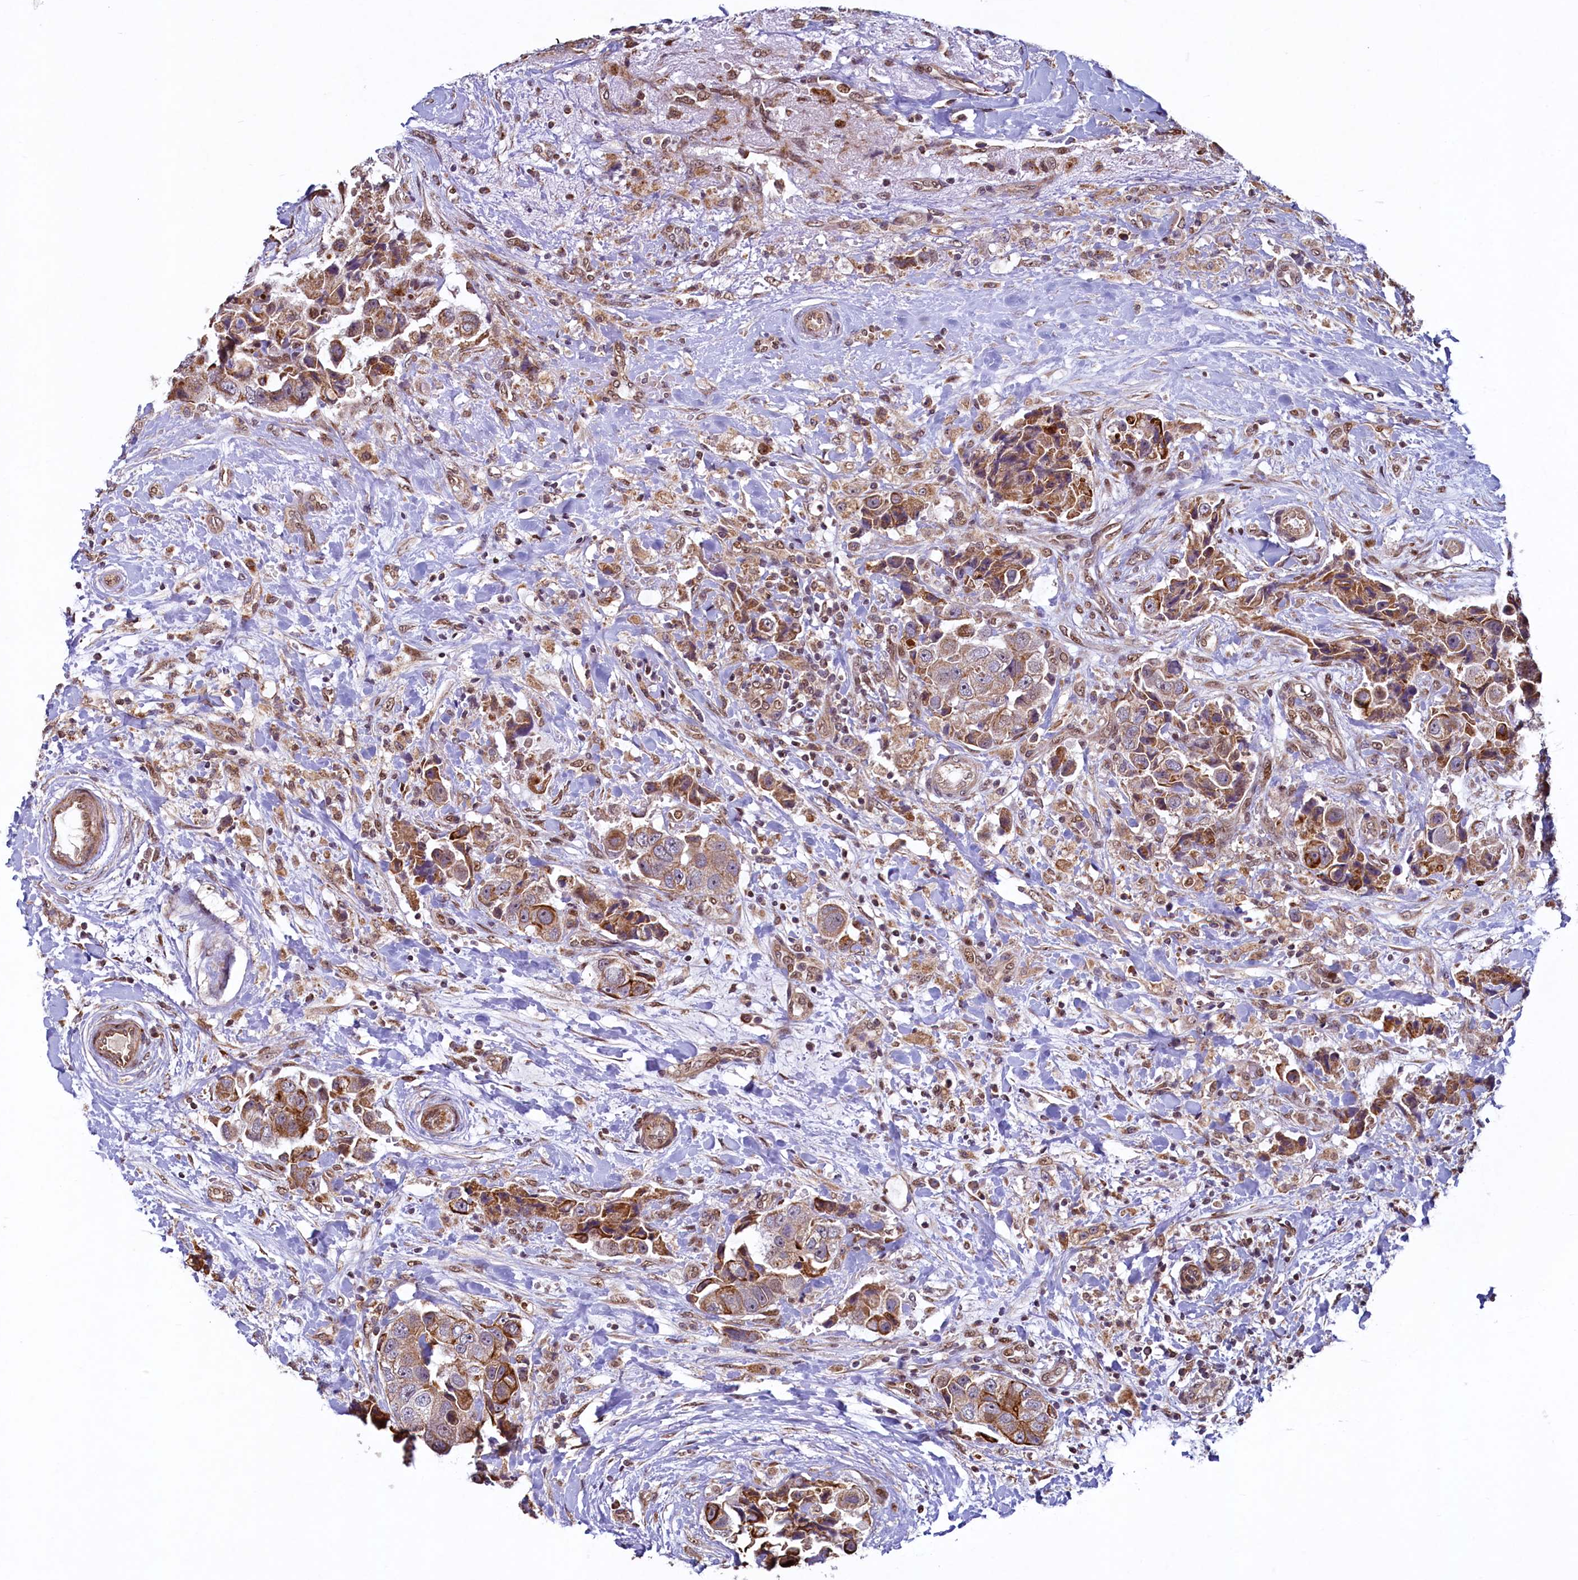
{"staining": {"intensity": "moderate", "quantity": ">75%", "location": "cytoplasmic/membranous"}, "tissue": "breast cancer", "cell_type": "Tumor cells", "image_type": "cancer", "snomed": [{"axis": "morphology", "description": "Normal tissue, NOS"}, {"axis": "morphology", "description": "Duct carcinoma"}, {"axis": "topography", "description": "Breast"}], "caption": "Immunohistochemical staining of breast cancer (intraductal carcinoma) reveals medium levels of moderate cytoplasmic/membranous protein positivity in approximately >75% of tumor cells.", "gene": "ZNF577", "patient": {"sex": "female", "age": 62}}